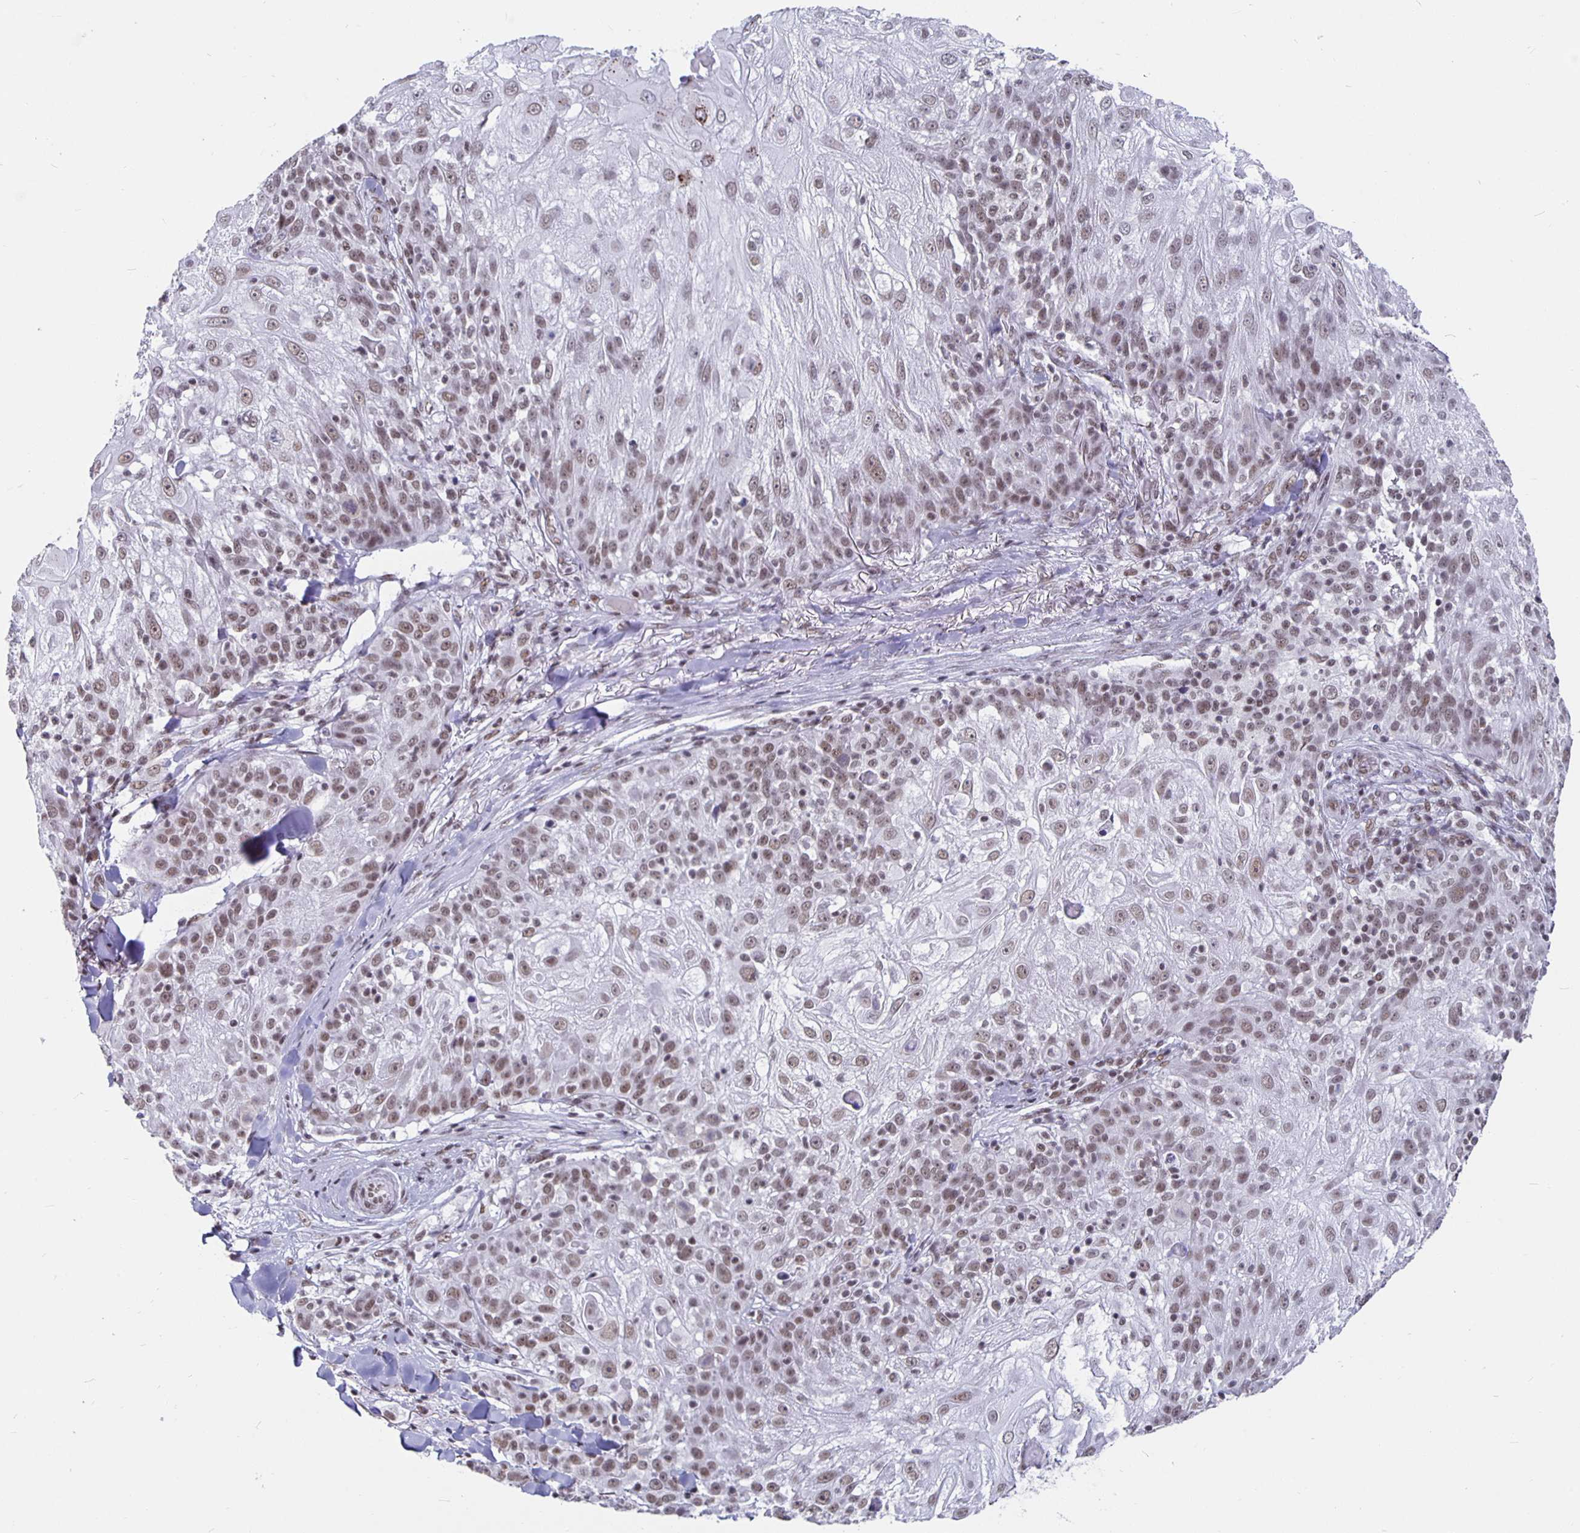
{"staining": {"intensity": "moderate", "quantity": ">75%", "location": "nuclear"}, "tissue": "skin cancer", "cell_type": "Tumor cells", "image_type": "cancer", "snomed": [{"axis": "morphology", "description": "Normal tissue, NOS"}, {"axis": "morphology", "description": "Squamous cell carcinoma, NOS"}, {"axis": "topography", "description": "Skin"}], "caption": "Brown immunohistochemical staining in skin cancer (squamous cell carcinoma) exhibits moderate nuclear staining in about >75% of tumor cells. (Brightfield microscopy of DAB IHC at high magnification).", "gene": "PBX2", "patient": {"sex": "female", "age": 83}}